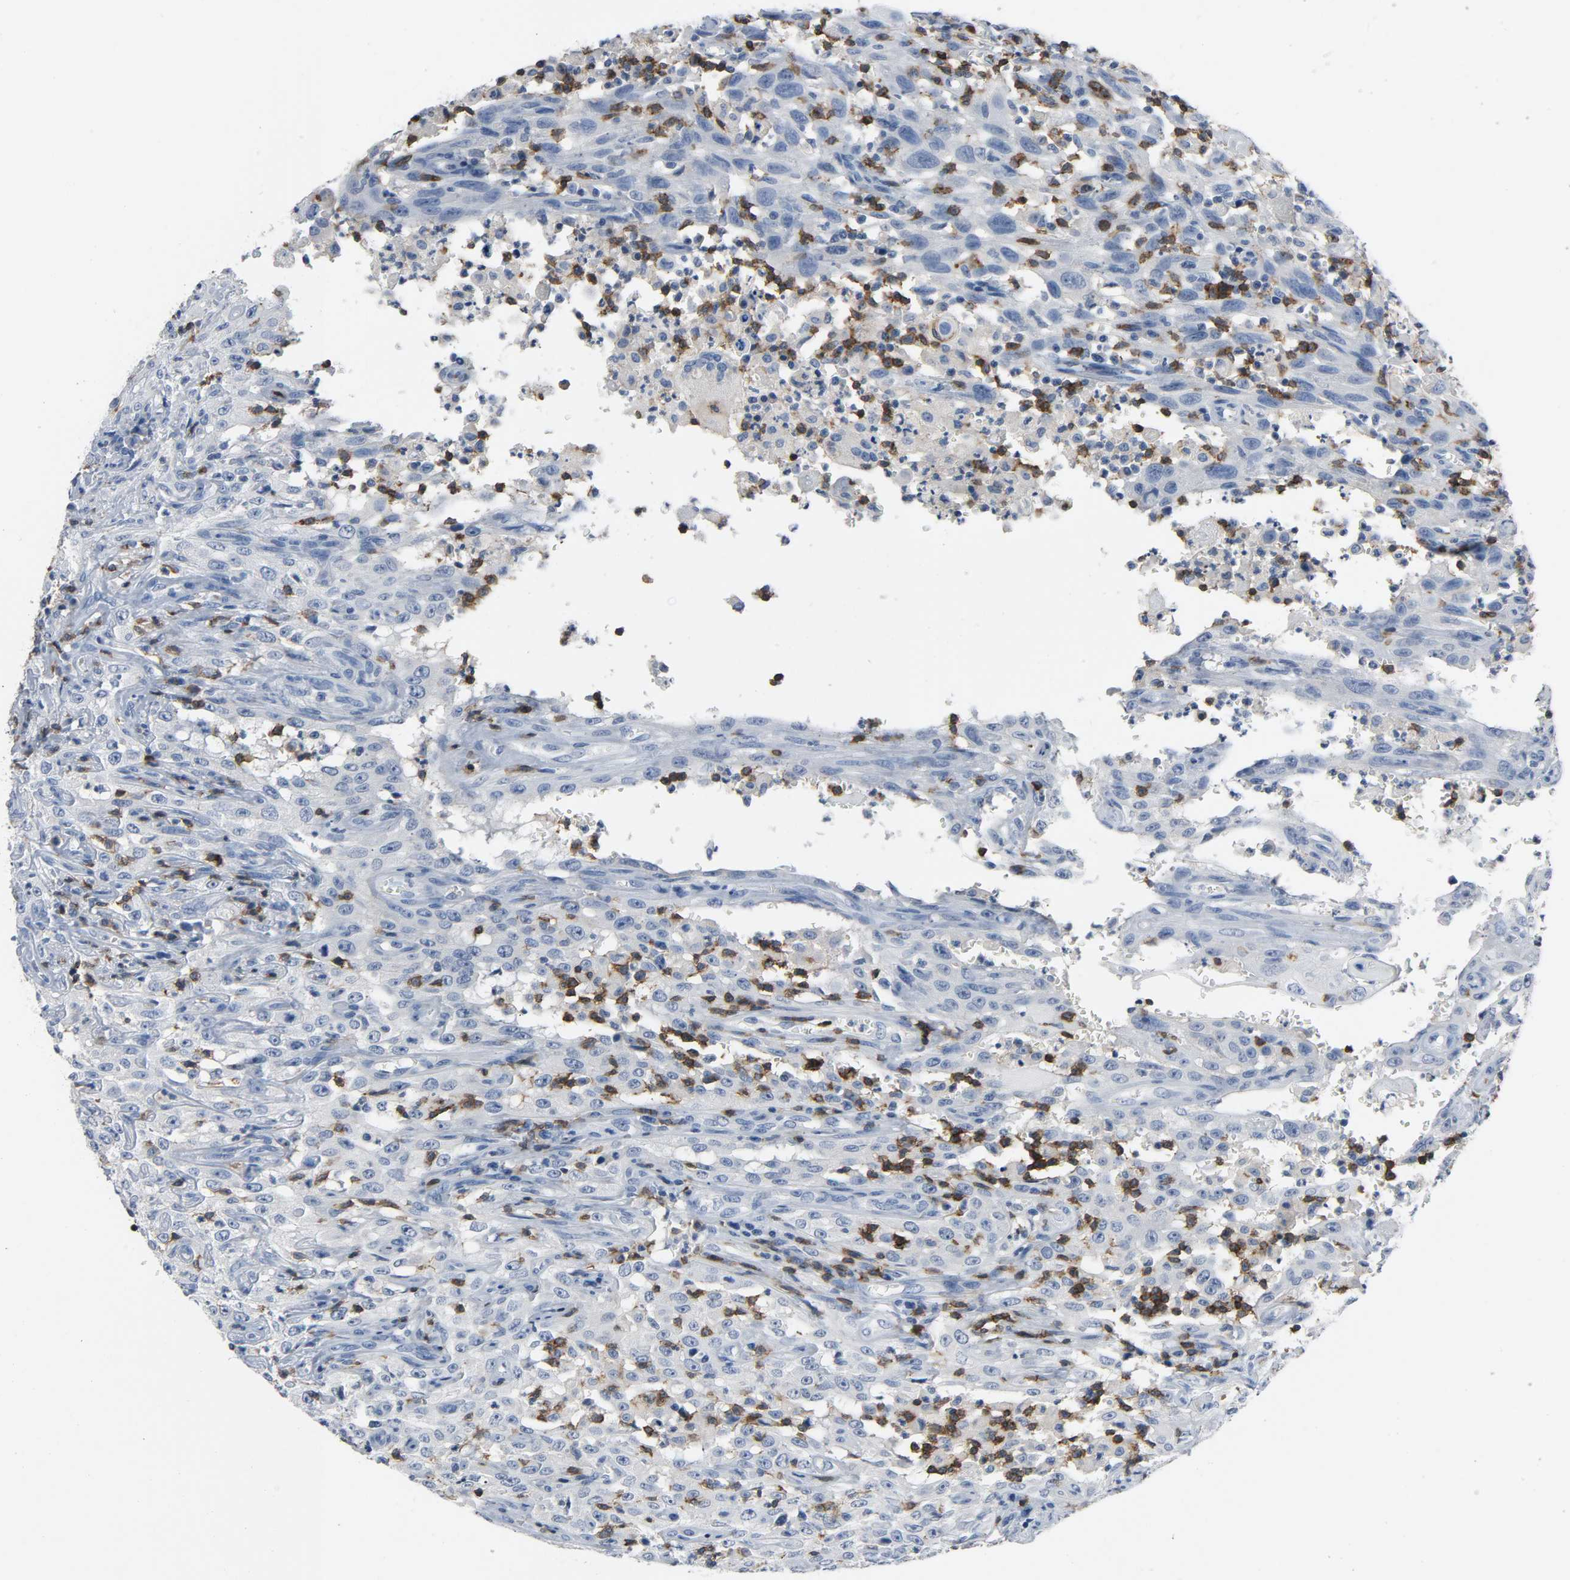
{"staining": {"intensity": "negative", "quantity": "none", "location": "none"}, "tissue": "head and neck cancer", "cell_type": "Tumor cells", "image_type": "cancer", "snomed": [{"axis": "morphology", "description": "Squamous cell carcinoma, NOS"}, {"axis": "topography", "description": "Oral tissue"}, {"axis": "topography", "description": "Head-Neck"}], "caption": "Immunohistochemistry photomicrograph of neoplastic tissue: head and neck cancer (squamous cell carcinoma) stained with DAB shows no significant protein positivity in tumor cells.", "gene": "LCK", "patient": {"sex": "female", "age": 76}}